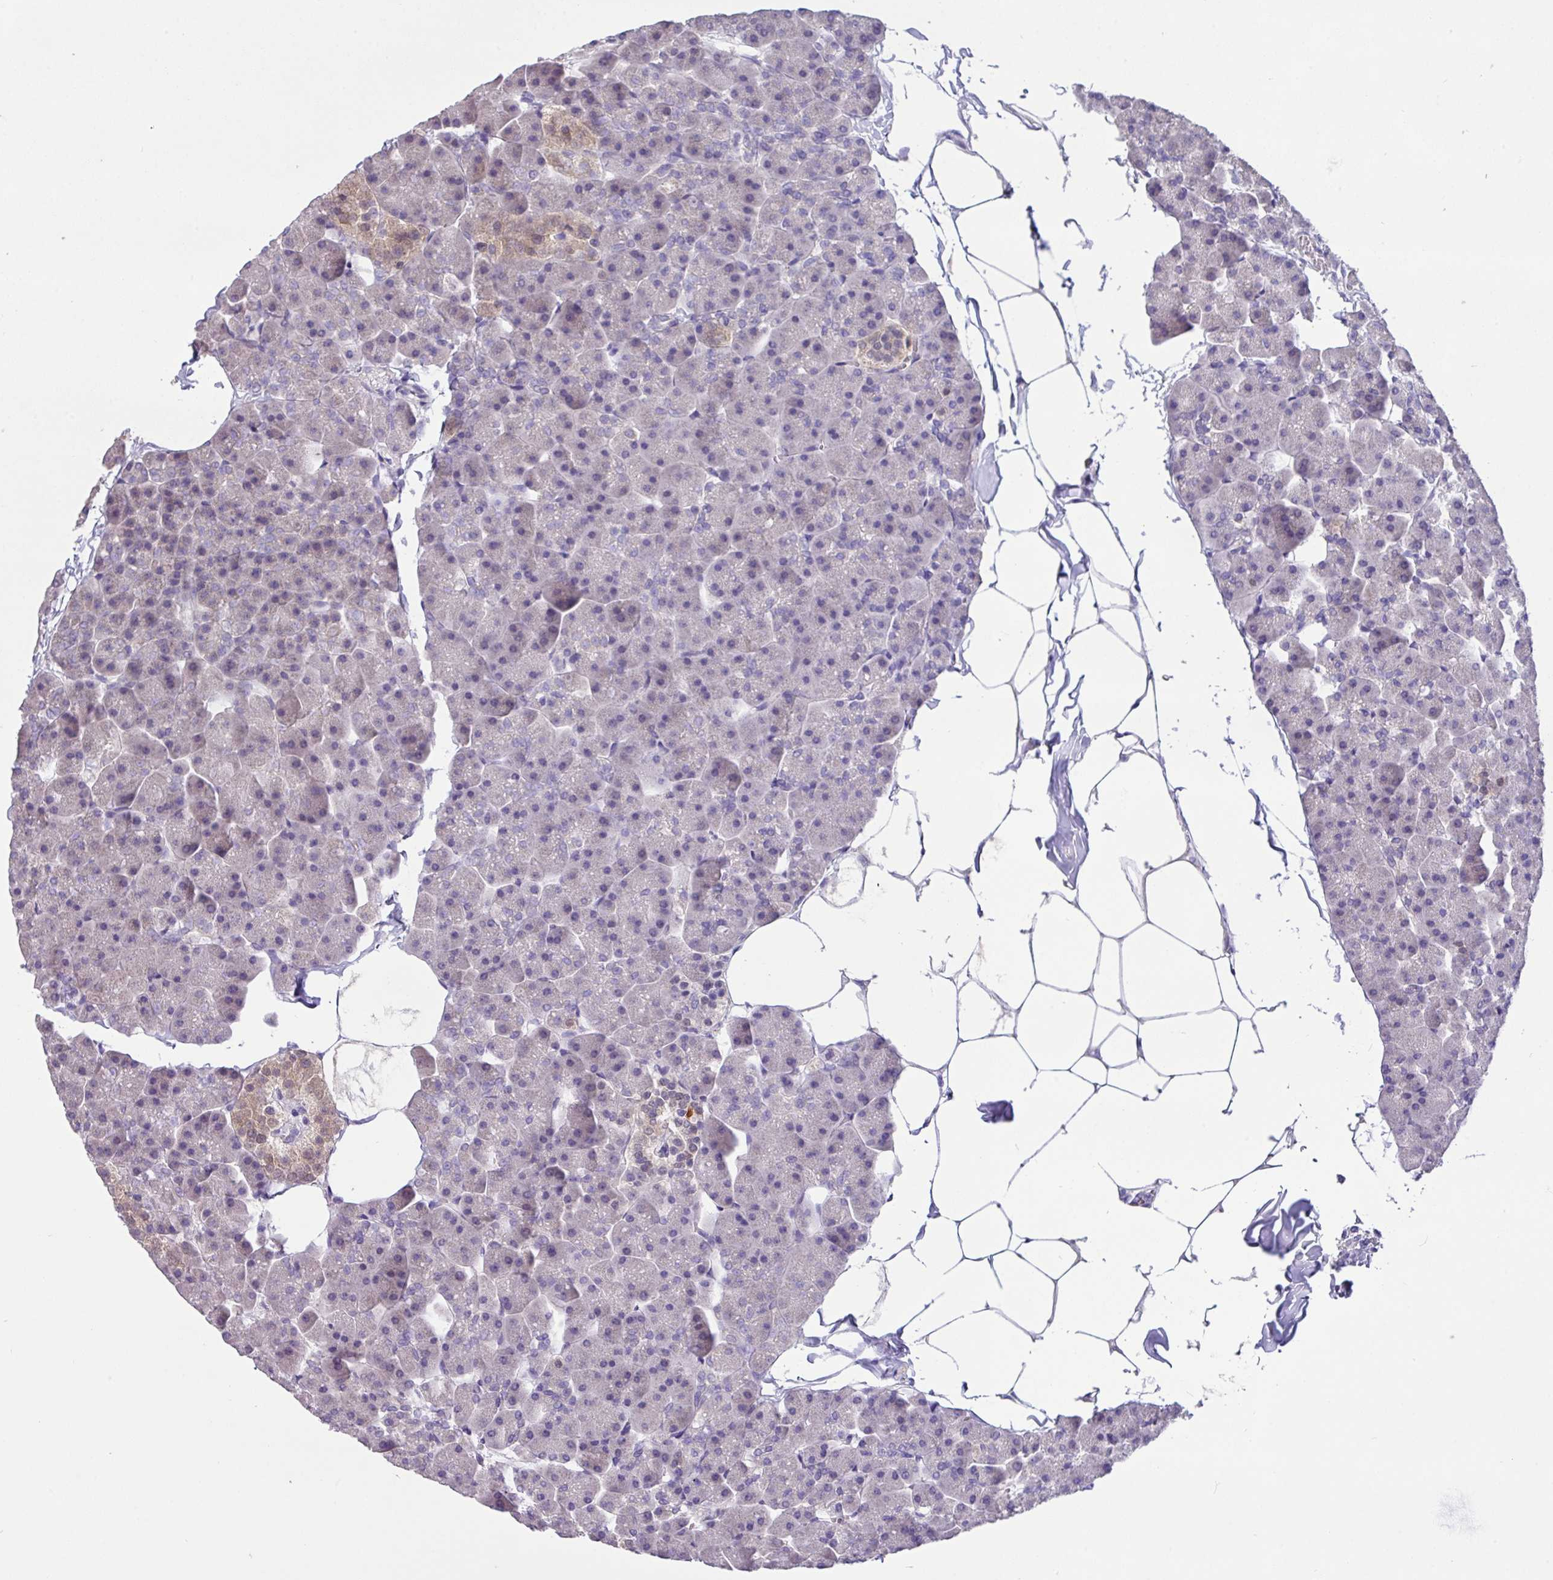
{"staining": {"intensity": "negative", "quantity": "none", "location": "none"}, "tissue": "pancreas", "cell_type": "Exocrine glandular cells", "image_type": "normal", "snomed": [{"axis": "morphology", "description": "Normal tissue, NOS"}, {"axis": "topography", "description": "Pancreas"}], "caption": "DAB (3,3'-diaminobenzidine) immunohistochemical staining of normal human pancreas reveals no significant positivity in exocrine glandular cells. (Stains: DAB (3,3'-diaminobenzidine) immunohistochemistry with hematoxylin counter stain, Microscopy: brightfield microscopy at high magnification).", "gene": "PAX8", "patient": {"sex": "male", "age": 35}}